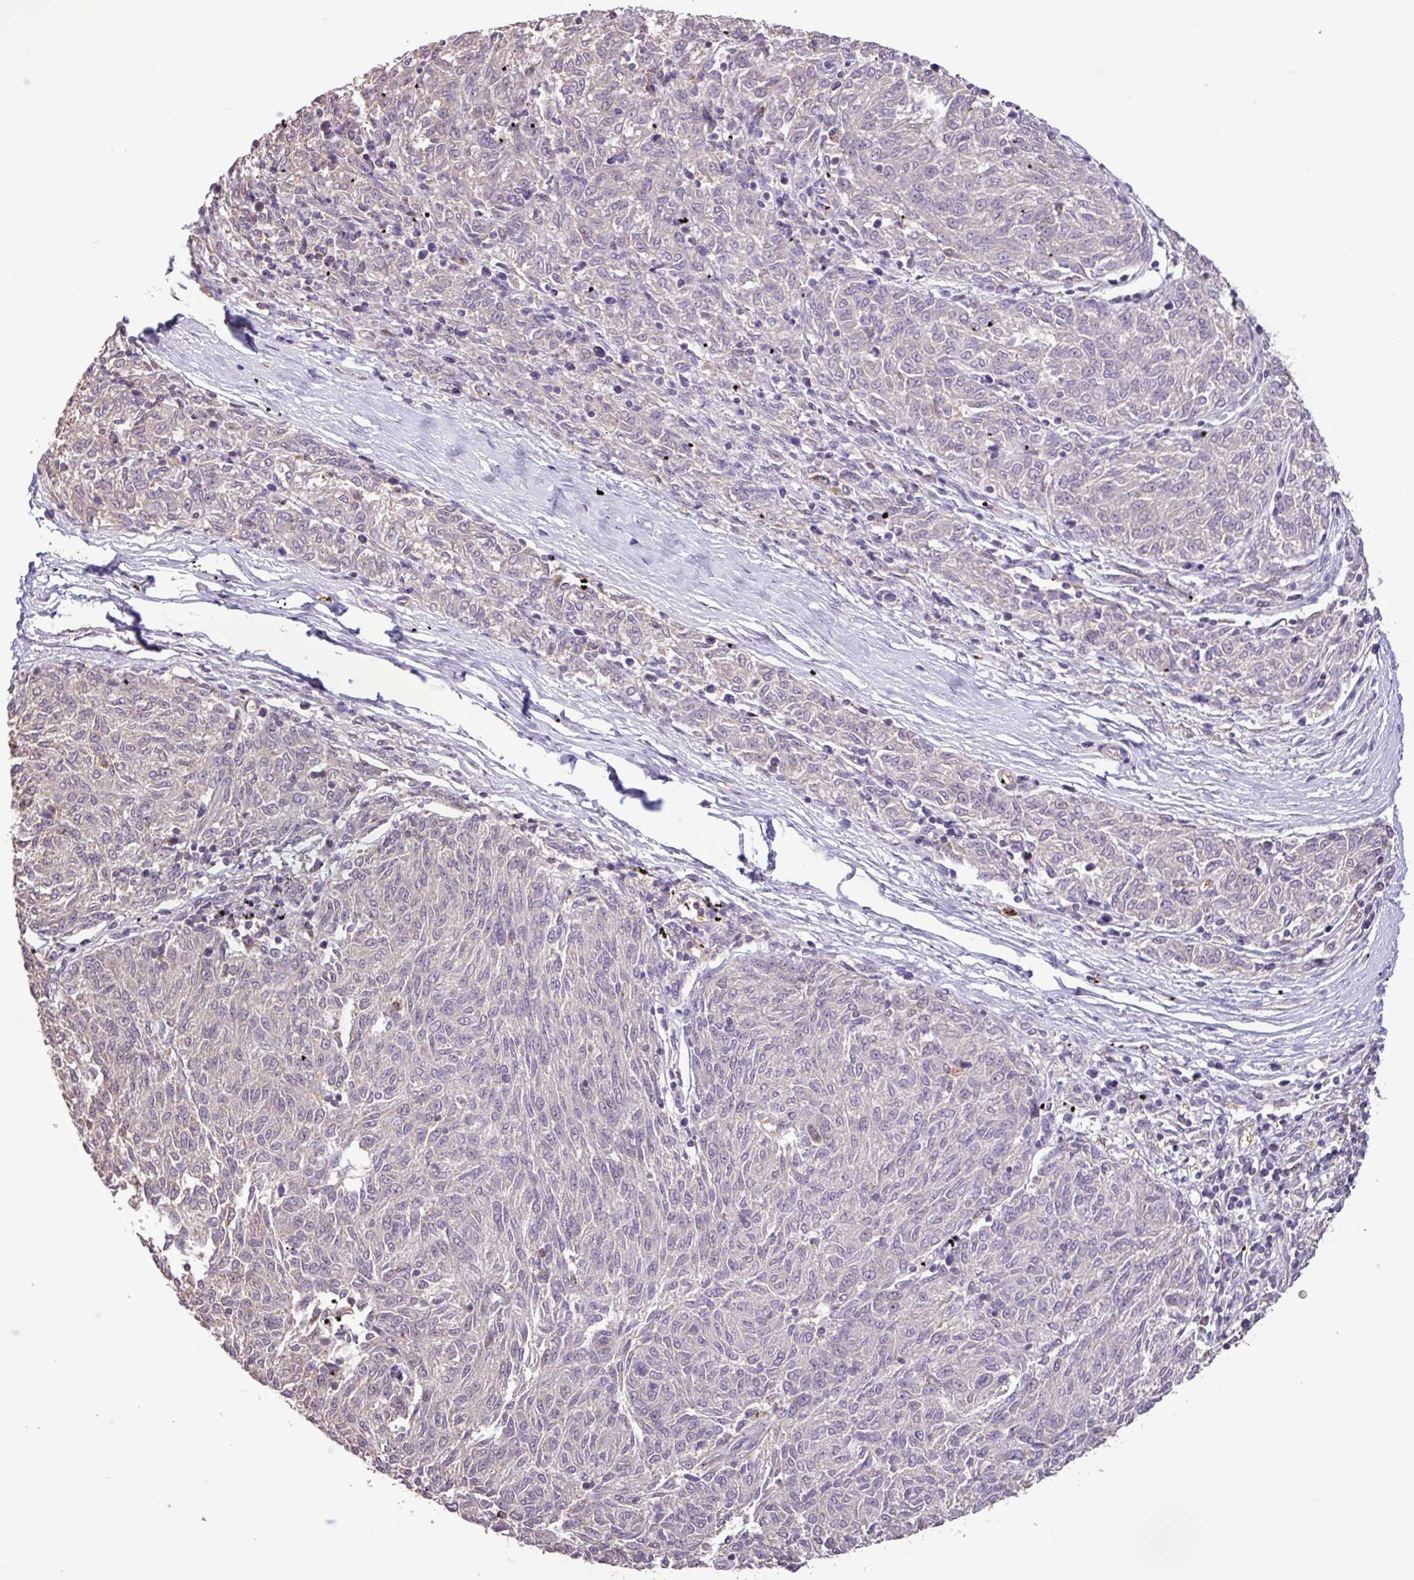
{"staining": {"intensity": "negative", "quantity": "none", "location": "none"}, "tissue": "melanoma", "cell_type": "Tumor cells", "image_type": "cancer", "snomed": [{"axis": "morphology", "description": "Malignant melanoma, NOS"}, {"axis": "topography", "description": "Skin"}], "caption": "Immunohistochemical staining of human melanoma reveals no significant staining in tumor cells. The staining was performed using DAB (3,3'-diaminobenzidine) to visualize the protein expression in brown, while the nuclei were stained in blue with hematoxylin (Magnification: 20x).", "gene": "CHST11", "patient": {"sex": "female", "age": 72}}